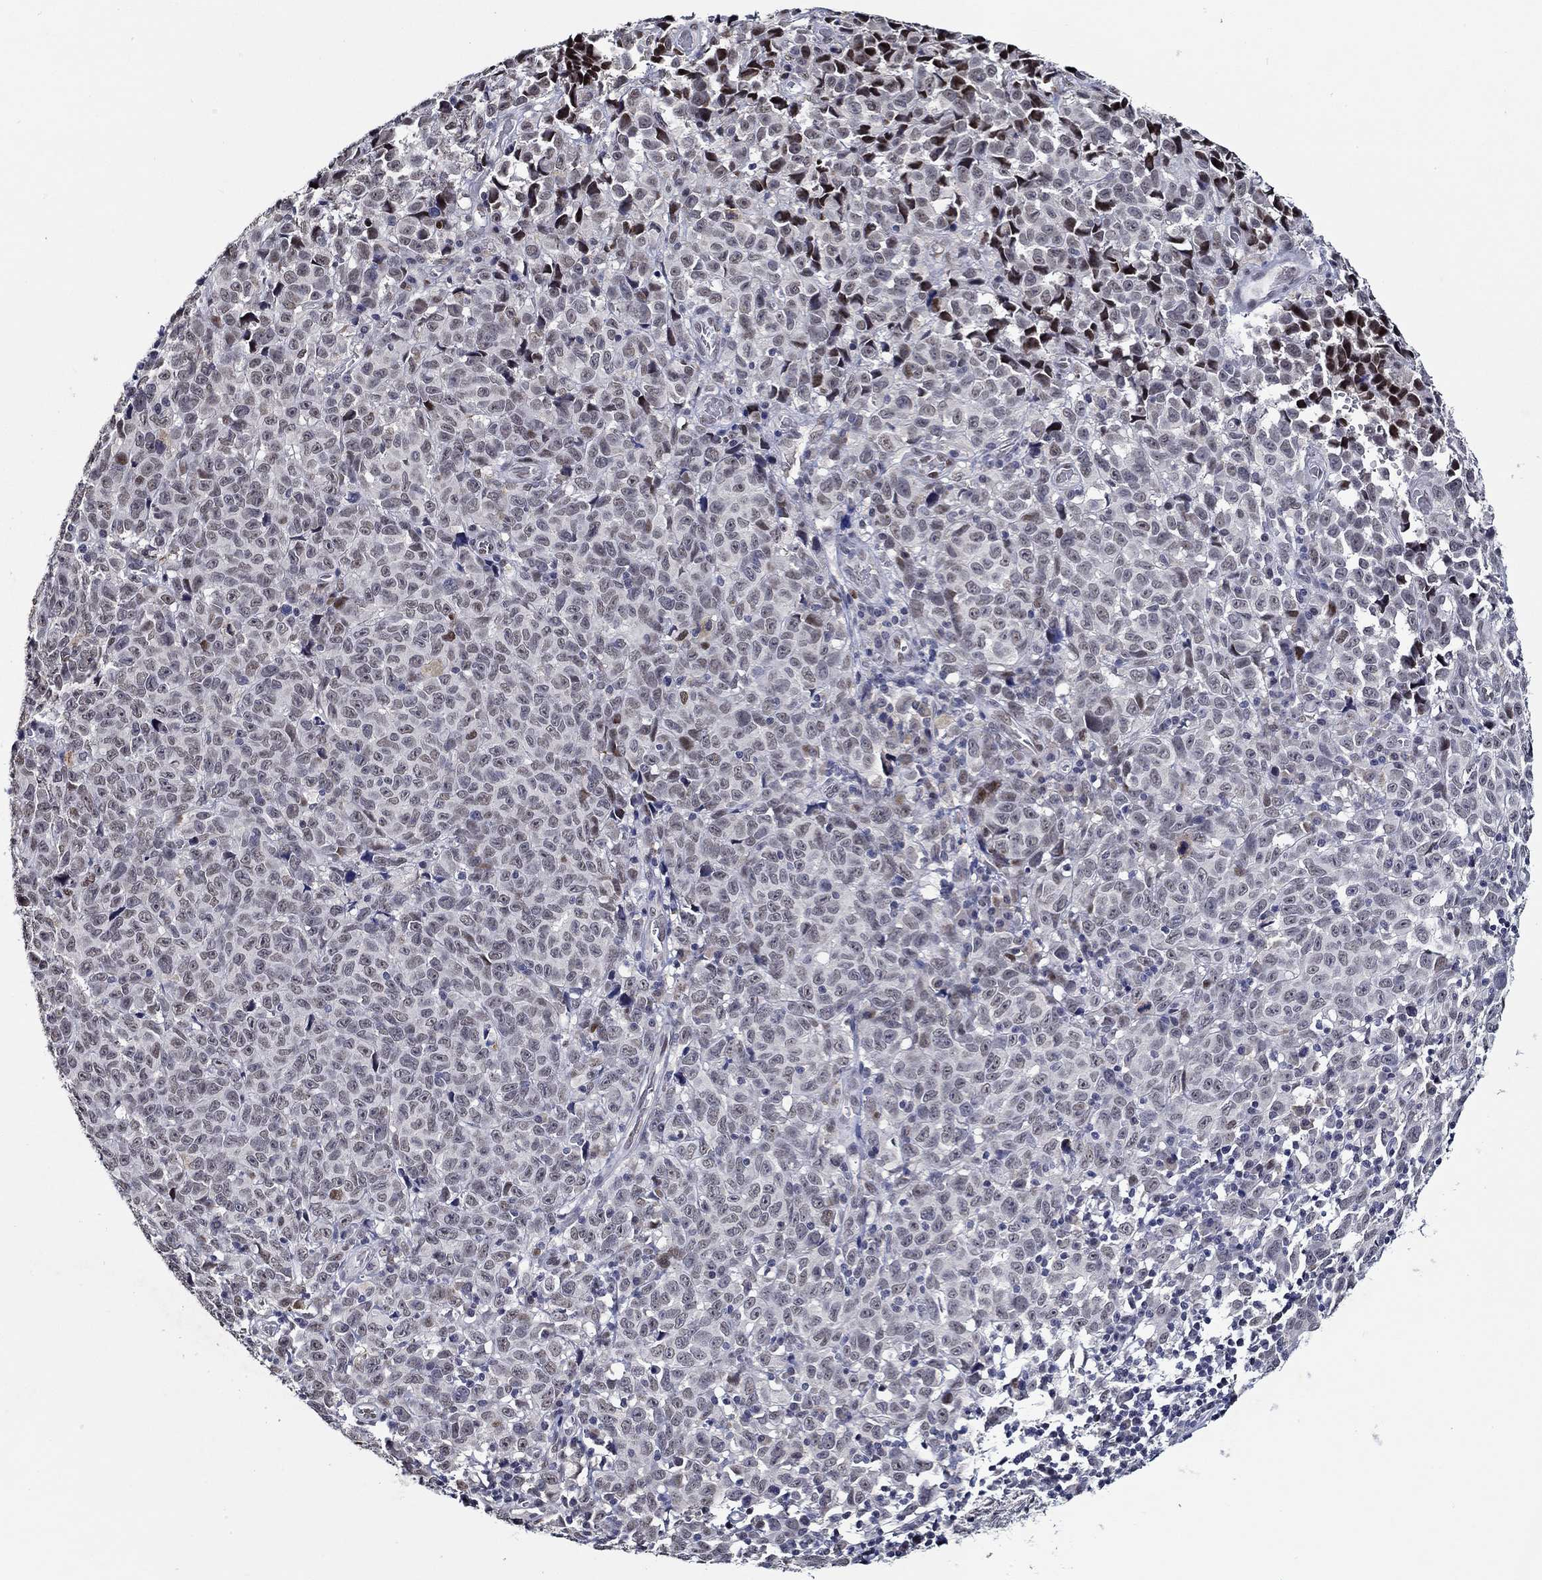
{"staining": {"intensity": "moderate", "quantity": "<25%", "location": "nuclear"}, "tissue": "melanoma", "cell_type": "Tumor cells", "image_type": "cancer", "snomed": [{"axis": "morphology", "description": "Malignant melanoma, NOS"}, {"axis": "topography", "description": "Vulva, labia, clitoris and Bartholin´s gland, NO"}], "caption": "Malignant melanoma stained with immunohistochemistry displays moderate nuclear staining in approximately <25% of tumor cells.", "gene": "GATA2", "patient": {"sex": "female", "age": 75}}